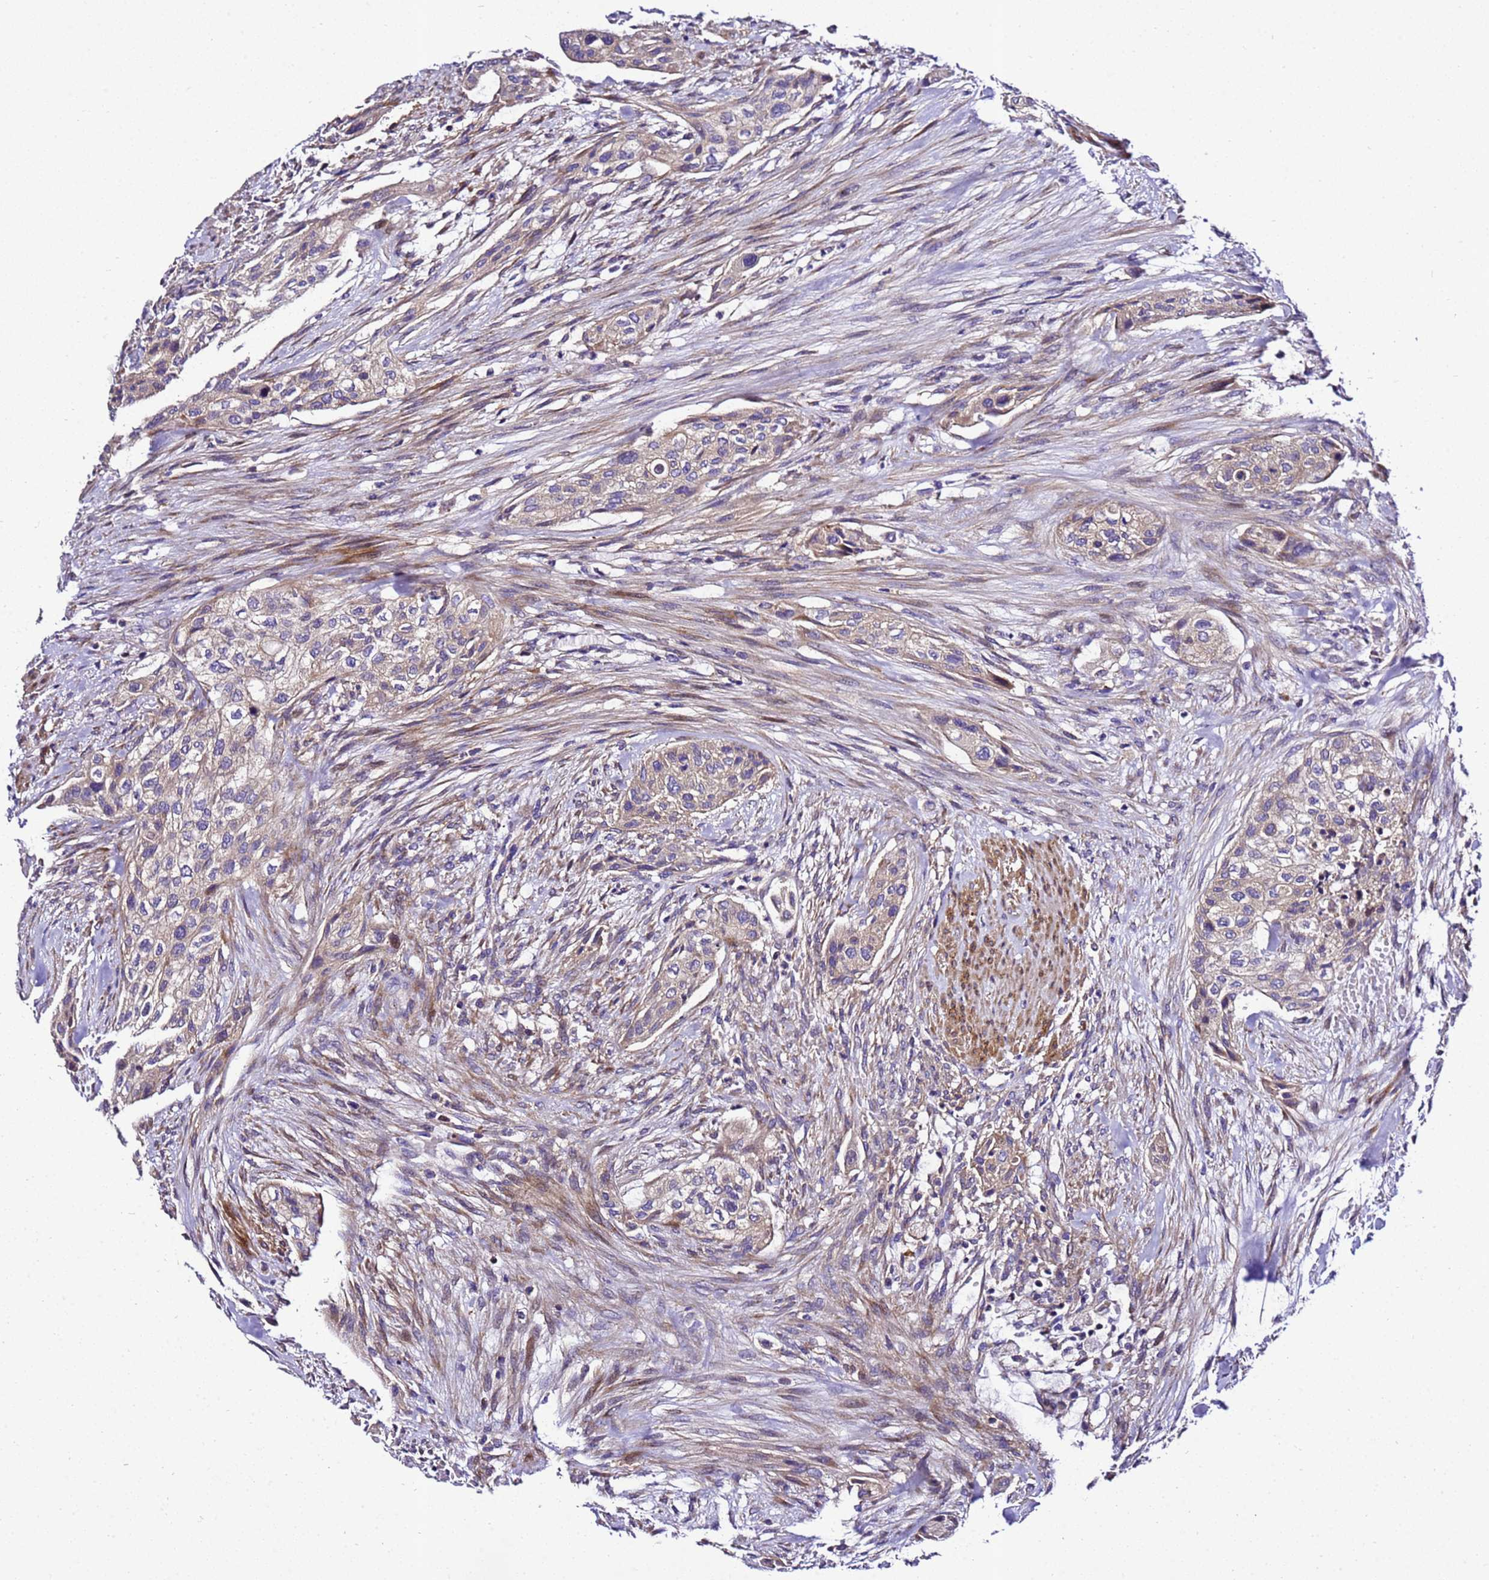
{"staining": {"intensity": "weak", "quantity": ">75%", "location": "cytoplasmic/membranous"}, "tissue": "urothelial cancer", "cell_type": "Tumor cells", "image_type": "cancer", "snomed": [{"axis": "morphology", "description": "Urothelial carcinoma, High grade"}, {"axis": "topography", "description": "Urinary bladder"}], "caption": "DAB immunohistochemical staining of human urothelial cancer demonstrates weak cytoplasmic/membranous protein staining in approximately >75% of tumor cells.", "gene": "ZNF417", "patient": {"sex": "male", "age": 35}}